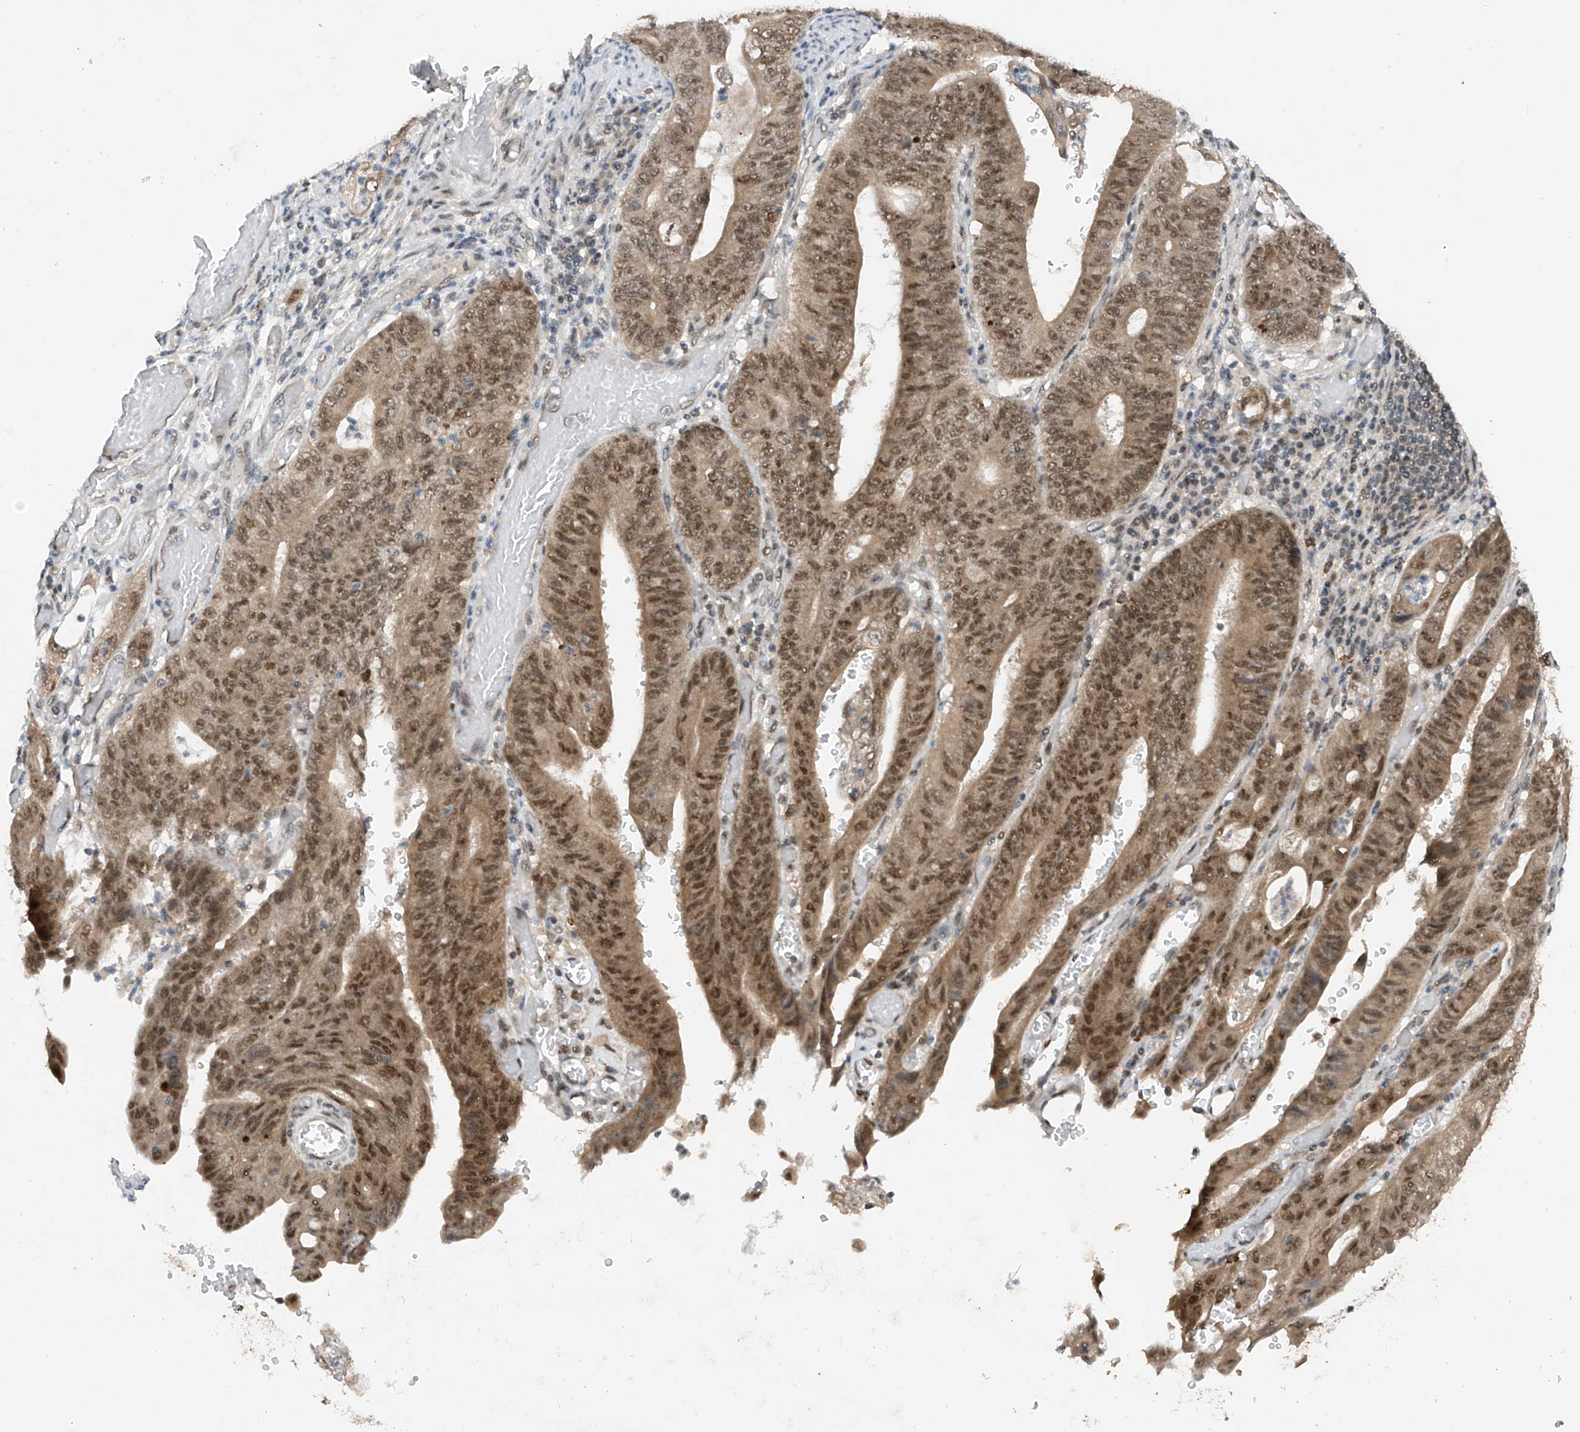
{"staining": {"intensity": "moderate", "quantity": ">75%", "location": "cytoplasmic/membranous,nuclear"}, "tissue": "stomach cancer", "cell_type": "Tumor cells", "image_type": "cancer", "snomed": [{"axis": "morphology", "description": "Adenocarcinoma, NOS"}, {"axis": "topography", "description": "Stomach"}], "caption": "There is medium levels of moderate cytoplasmic/membranous and nuclear positivity in tumor cells of stomach adenocarcinoma, as demonstrated by immunohistochemical staining (brown color).", "gene": "RPAIN", "patient": {"sex": "female", "age": 73}}